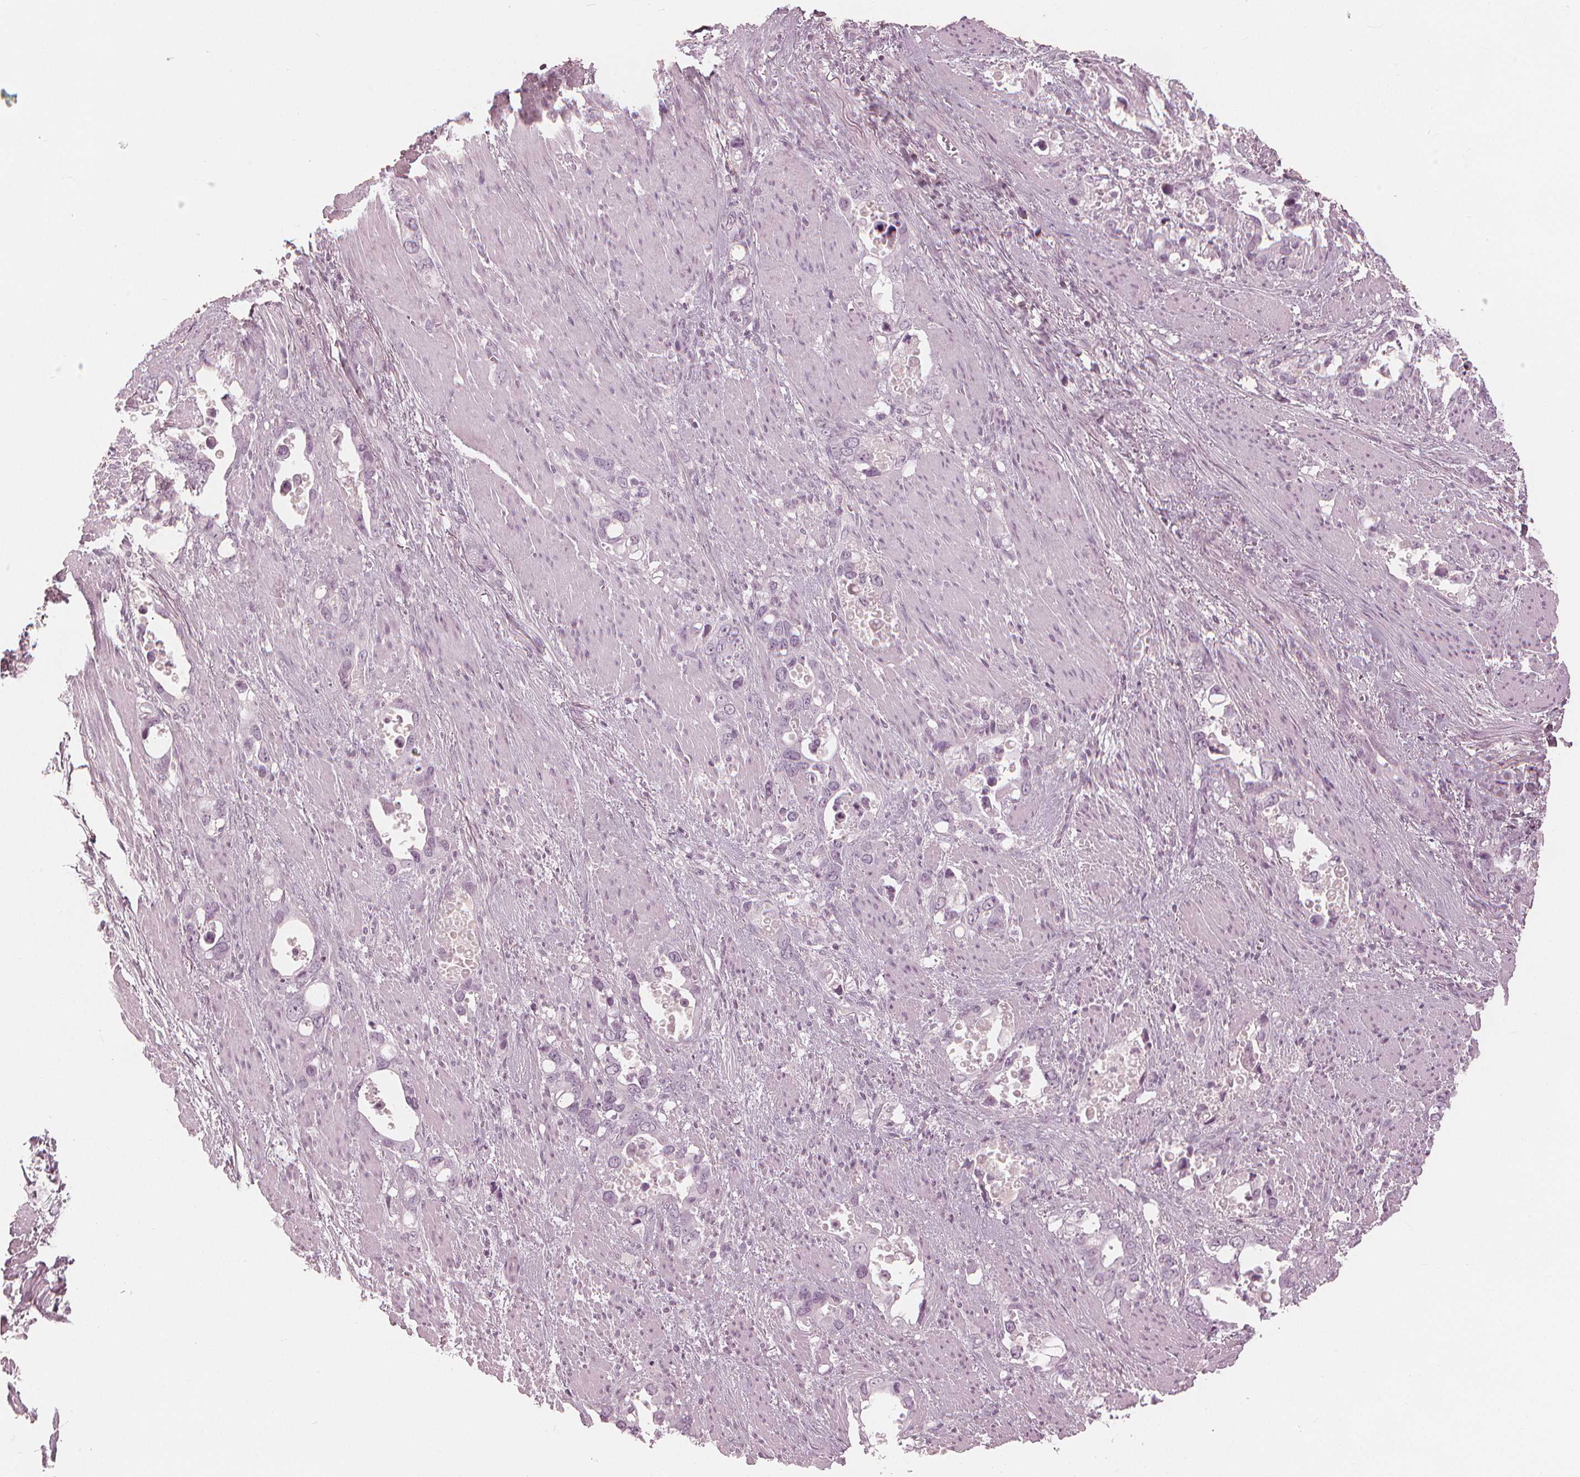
{"staining": {"intensity": "negative", "quantity": "none", "location": "none"}, "tissue": "stomach cancer", "cell_type": "Tumor cells", "image_type": "cancer", "snomed": [{"axis": "morphology", "description": "Normal tissue, NOS"}, {"axis": "morphology", "description": "Adenocarcinoma, NOS"}, {"axis": "topography", "description": "Esophagus"}, {"axis": "topography", "description": "Stomach, upper"}], "caption": "This is an immunohistochemistry (IHC) histopathology image of human stomach cancer (adenocarcinoma). There is no staining in tumor cells.", "gene": "PAEP", "patient": {"sex": "male", "age": 74}}